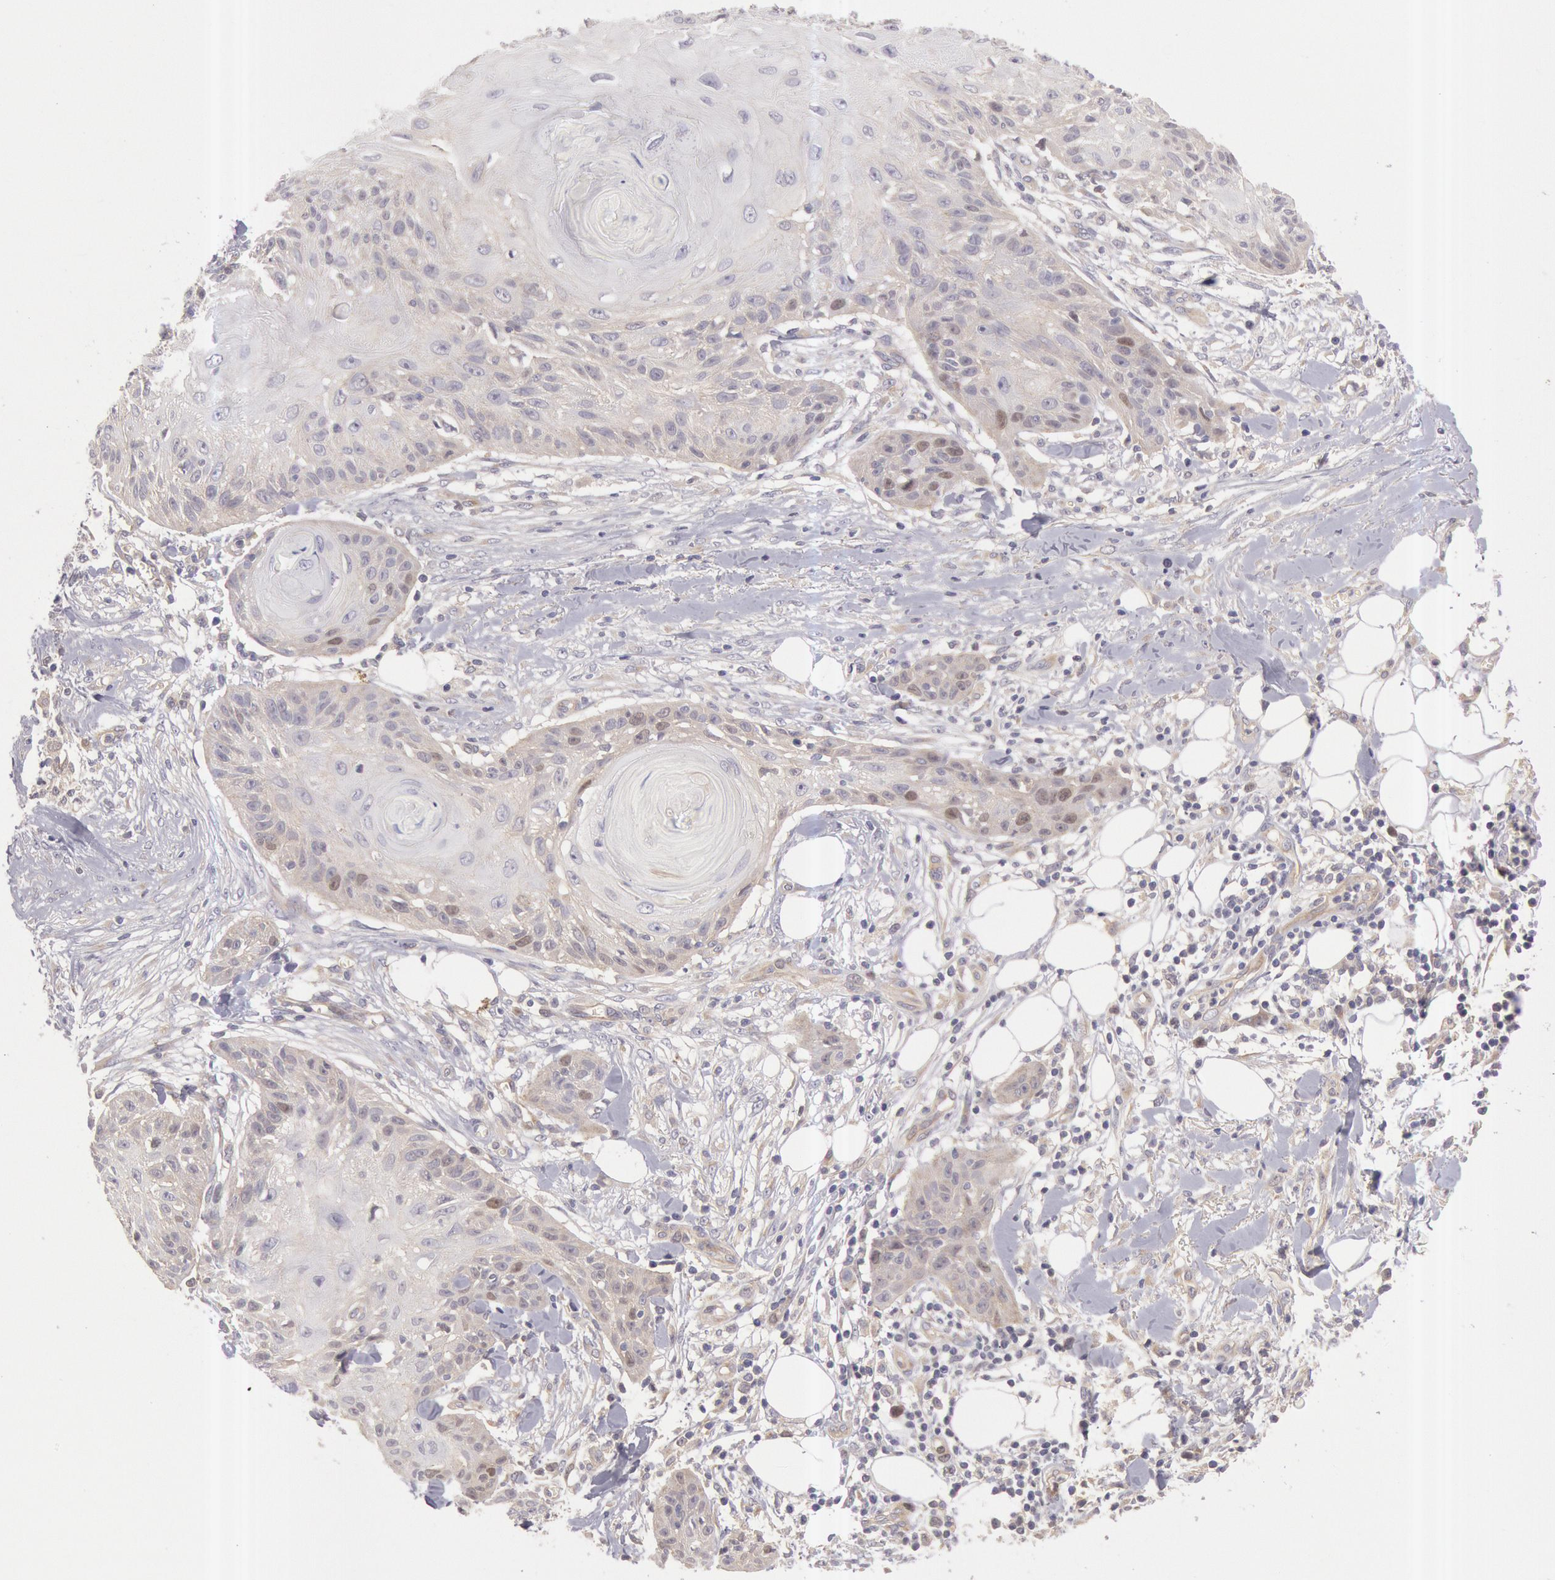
{"staining": {"intensity": "negative", "quantity": "none", "location": "none"}, "tissue": "skin cancer", "cell_type": "Tumor cells", "image_type": "cancer", "snomed": [{"axis": "morphology", "description": "Squamous cell carcinoma, NOS"}, {"axis": "topography", "description": "Skin"}], "caption": "Protein analysis of squamous cell carcinoma (skin) exhibits no significant expression in tumor cells.", "gene": "AMOTL1", "patient": {"sex": "female", "age": 88}}